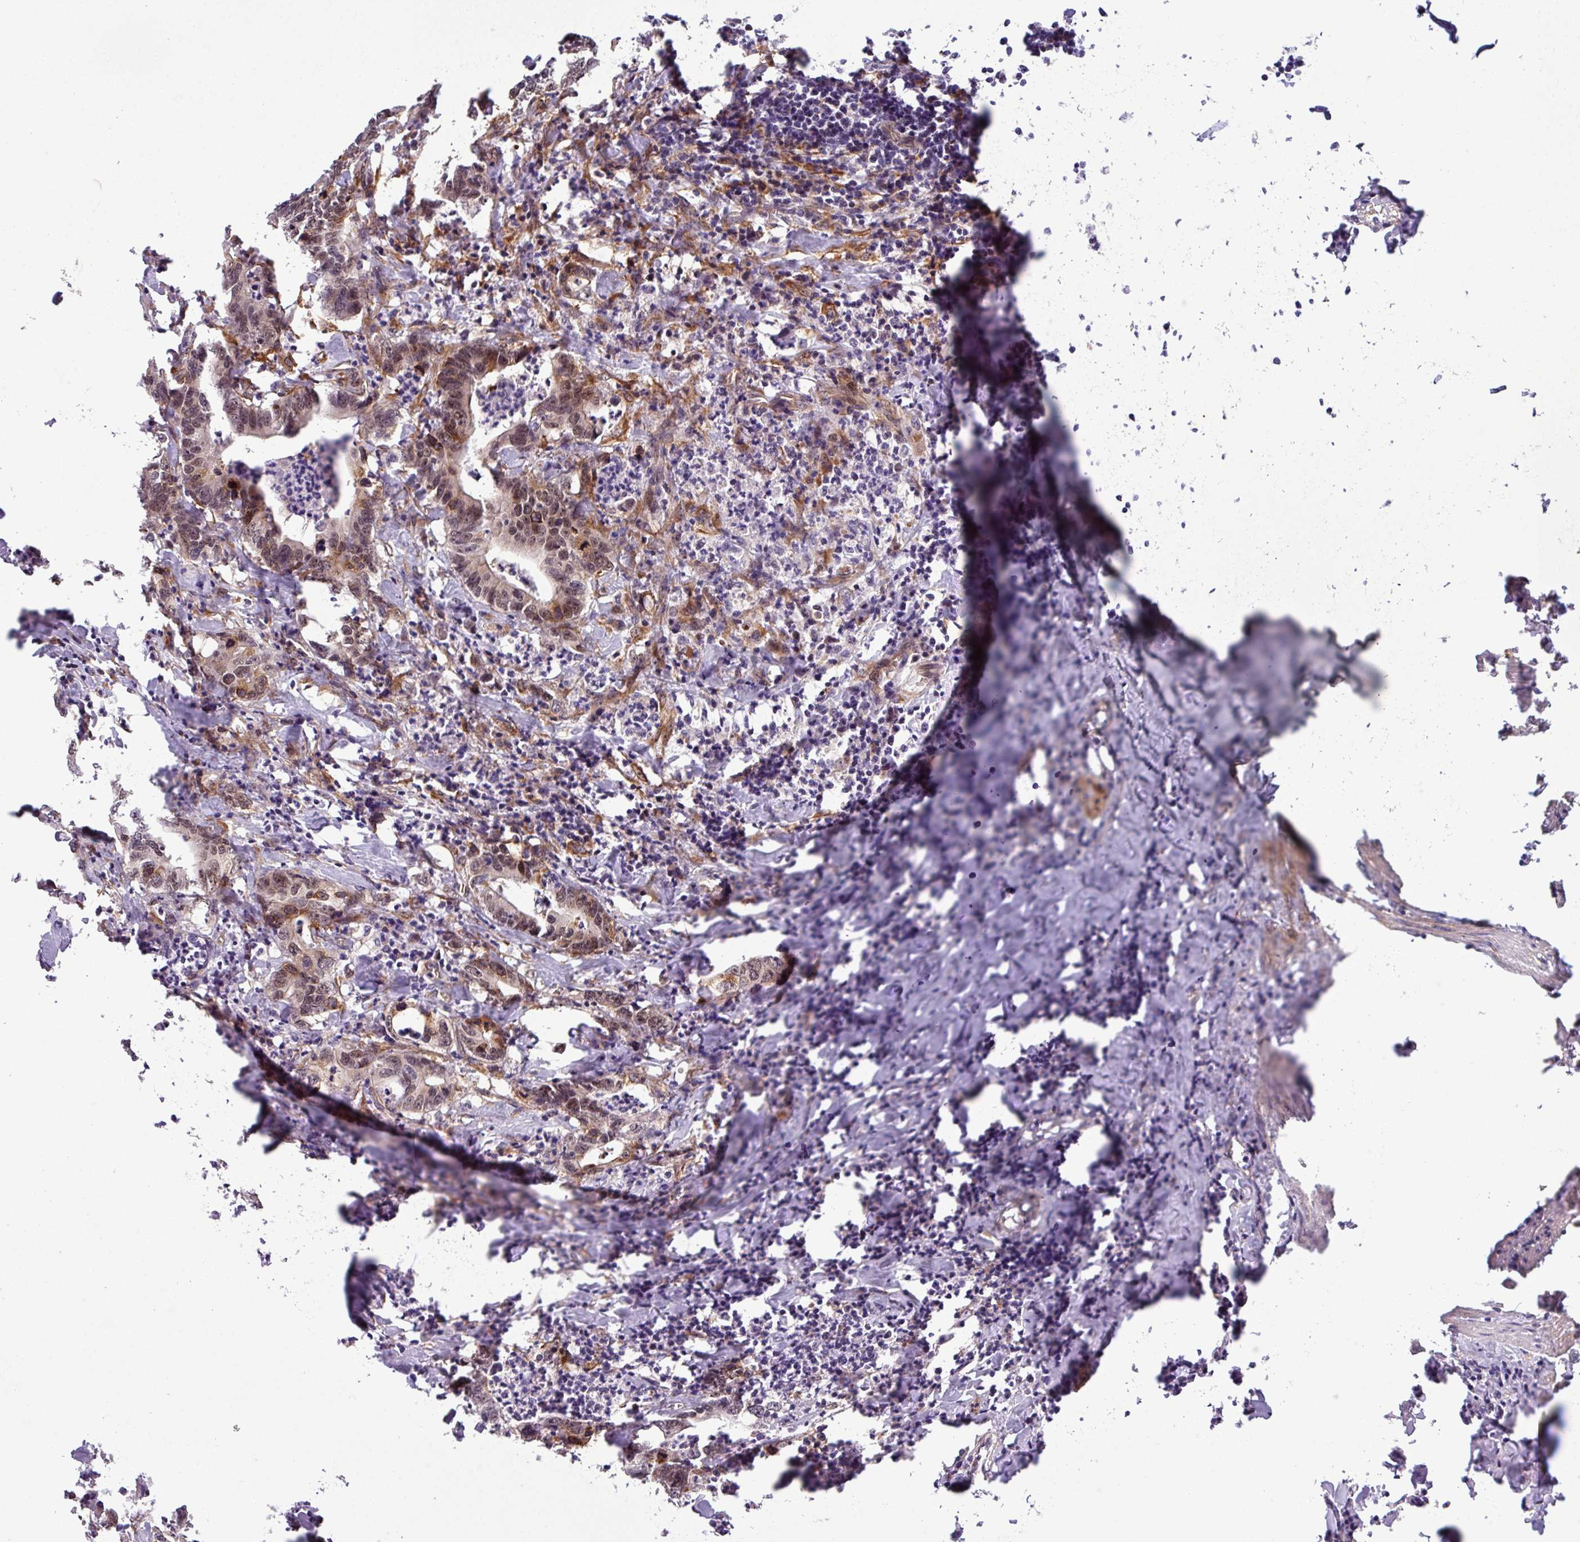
{"staining": {"intensity": "weak", "quantity": "25%-75%", "location": "cytoplasmic/membranous,nuclear"}, "tissue": "colorectal cancer", "cell_type": "Tumor cells", "image_type": "cancer", "snomed": [{"axis": "morphology", "description": "Adenocarcinoma, NOS"}, {"axis": "topography", "description": "Colon"}], "caption": "Brown immunohistochemical staining in human adenocarcinoma (colorectal) exhibits weak cytoplasmic/membranous and nuclear positivity in approximately 25%-75% of tumor cells.", "gene": "C7orf50", "patient": {"sex": "female", "age": 75}}